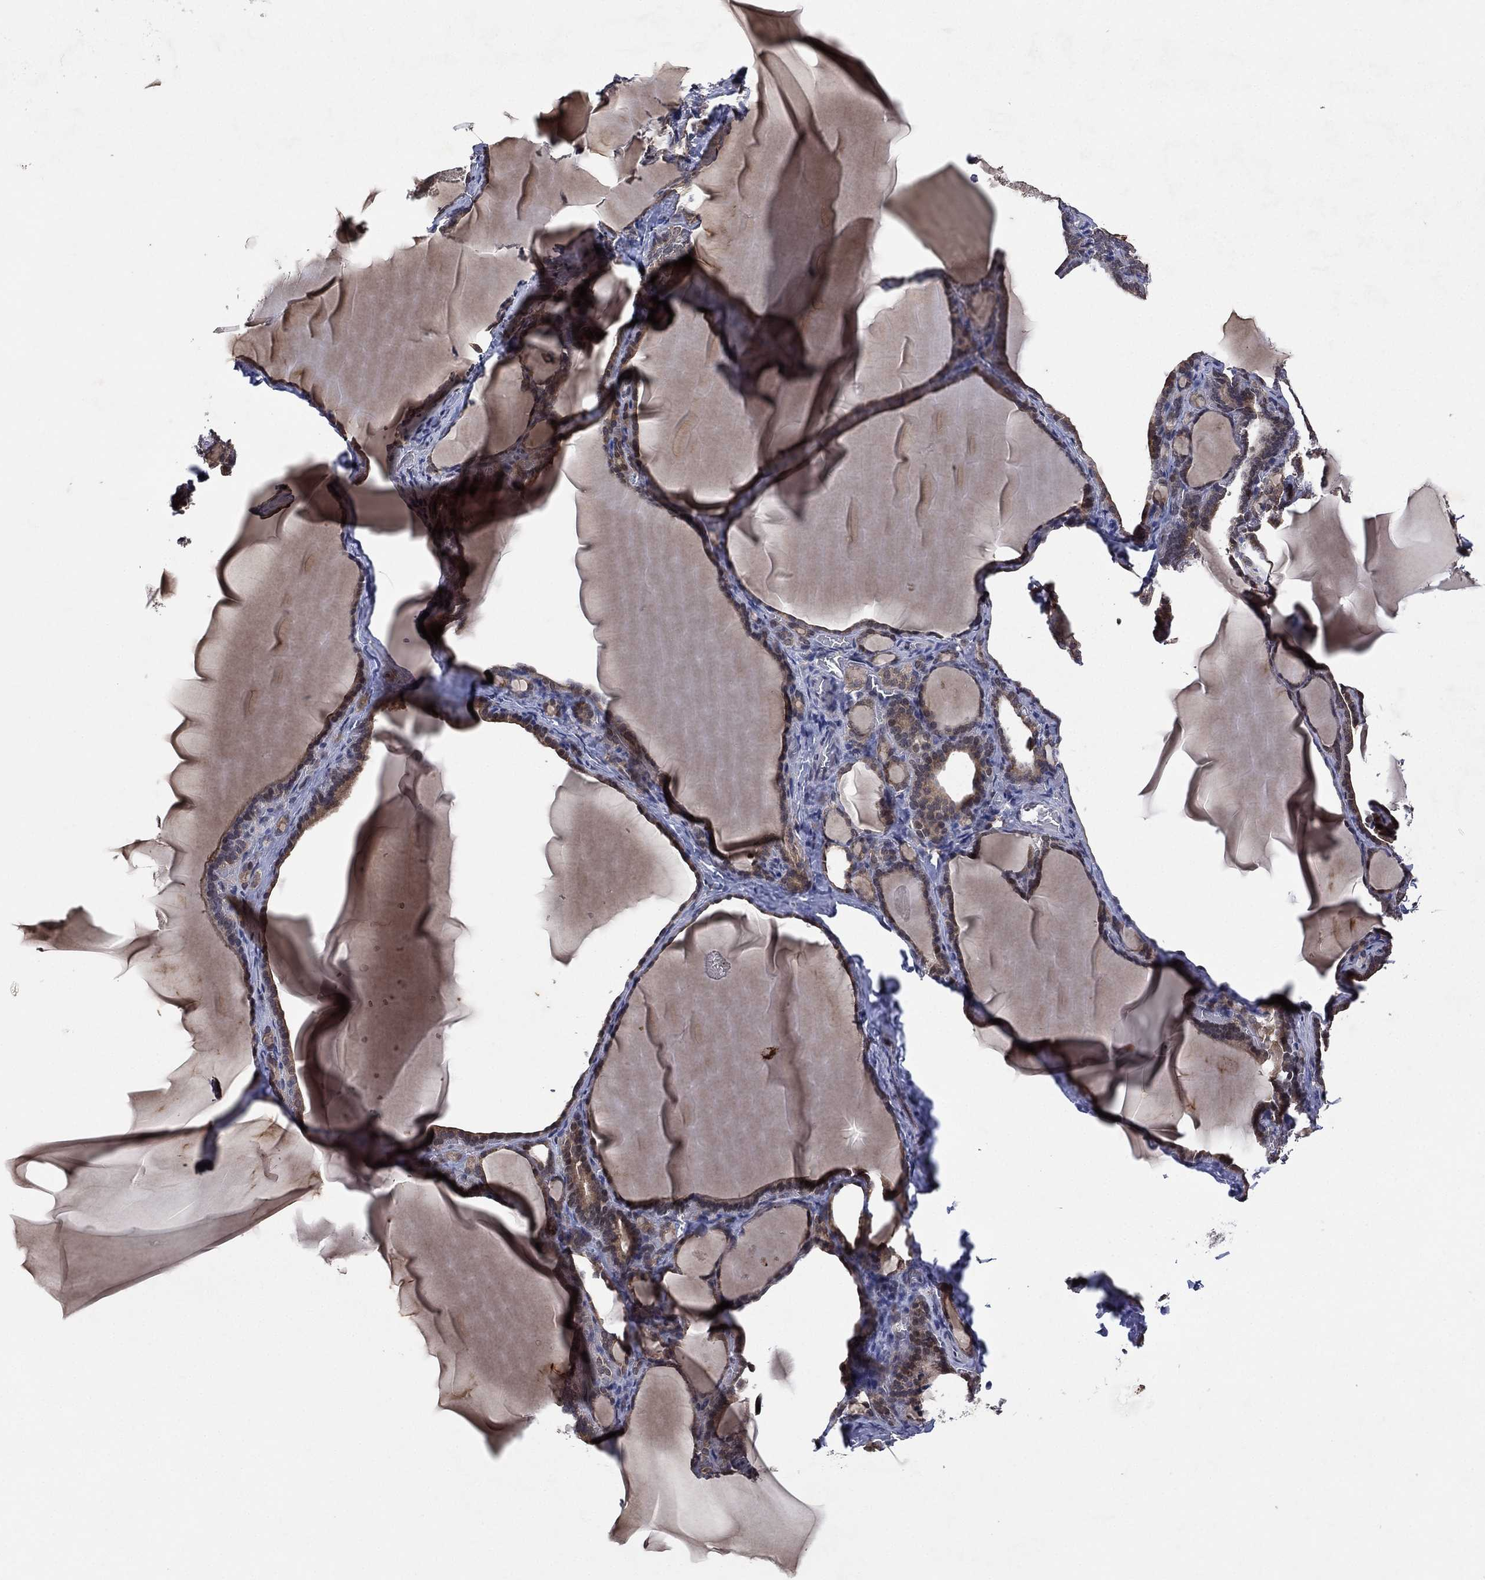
{"staining": {"intensity": "weak", "quantity": "25%-75%", "location": "cytoplasmic/membranous"}, "tissue": "thyroid gland", "cell_type": "Glandular cells", "image_type": "normal", "snomed": [{"axis": "morphology", "description": "Normal tissue, NOS"}, {"axis": "morphology", "description": "Hyperplasia, NOS"}, {"axis": "topography", "description": "Thyroid gland"}], "caption": "An immunohistochemistry histopathology image of normal tissue is shown. Protein staining in brown shows weak cytoplasmic/membranous positivity in thyroid gland within glandular cells.", "gene": "ATG4B", "patient": {"sex": "female", "age": 27}}